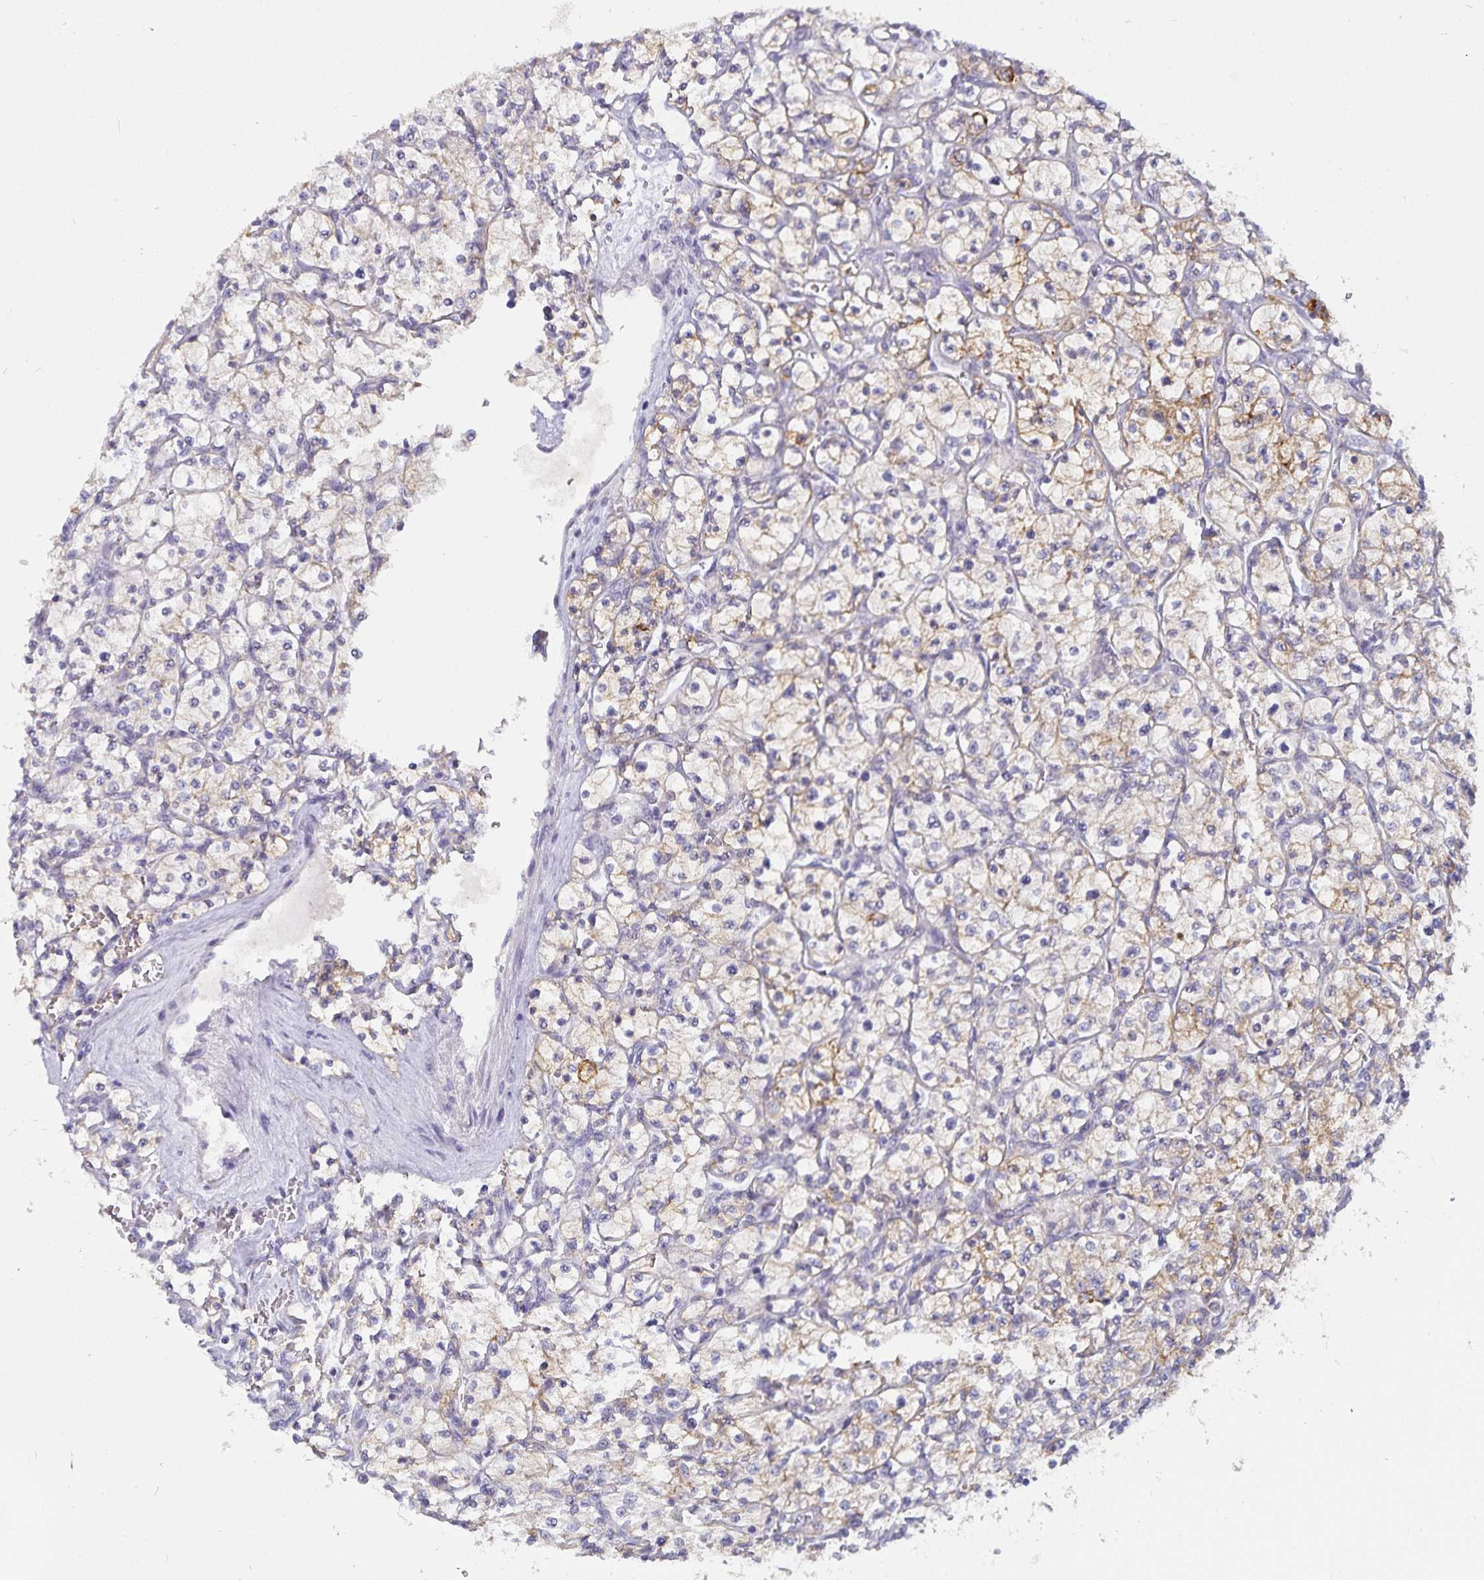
{"staining": {"intensity": "weak", "quantity": "<25%", "location": "cytoplasmic/membranous"}, "tissue": "renal cancer", "cell_type": "Tumor cells", "image_type": "cancer", "snomed": [{"axis": "morphology", "description": "Adenocarcinoma, NOS"}, {"axis": "topography", "description": "Kidney"}], "caption": "Immunohistochemistry histopathology image of renal adenocarcinoma stained for a protein (brown), which reveals no positivity in tumor cells. Brightfield microscopy of immunohistochemistry stained with DAB (brown) and hematoxylin (blue), captured at high magnification.", "gene": "CA12", "patient": {"sex": "female", "age": 64}}